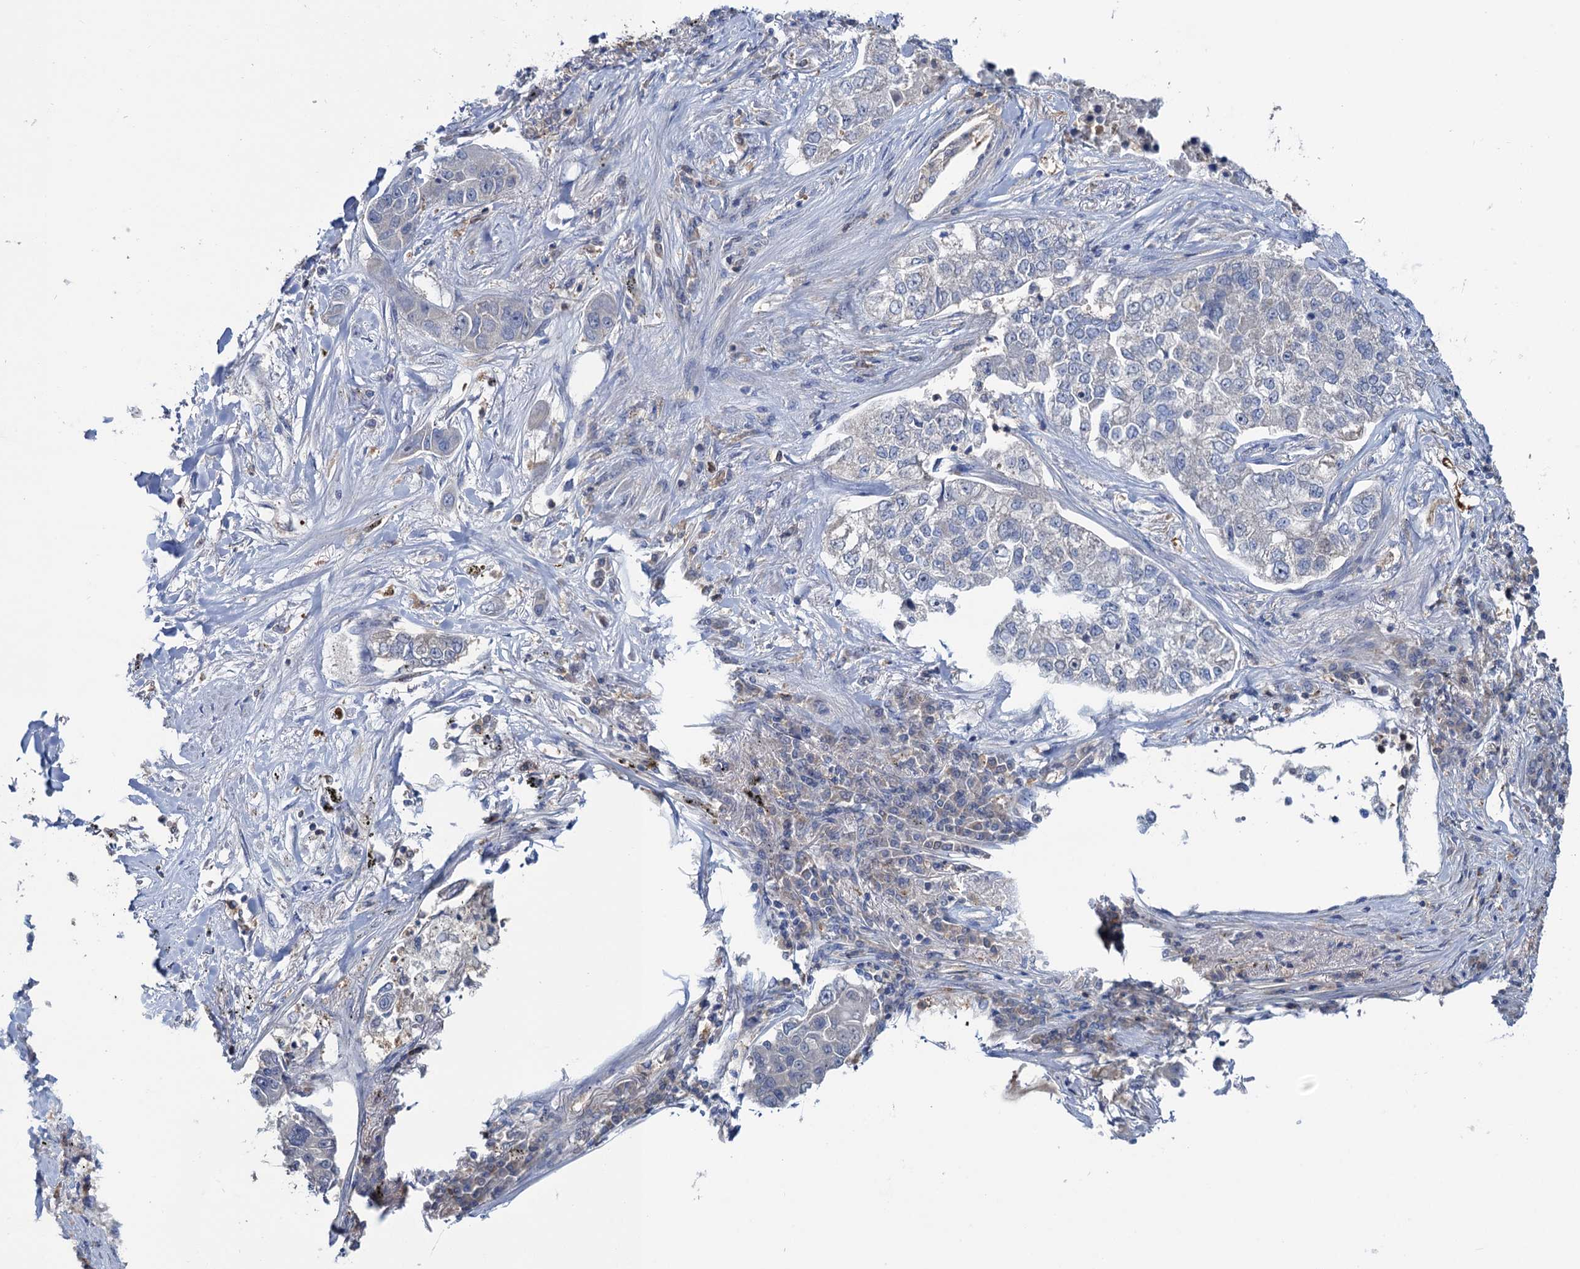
{"staining": {"intensity": "negative", "quantity": "none", "location": "none"}, "tissue": "lung cancer", "cell_type": "Tumor cells", "image_type": "cancer", "snomed": [{"axis": "morphology", "description": "Adenocarcinoma, NOS"}, {"axis": "topography", "description": "Lung"}], "caption": "This is an immunohistochemistry micrograph of lung cancer. There is no positivity in tumor cells.", "gene": "FAH", "patient": {"sex": "male", "age": 49}}